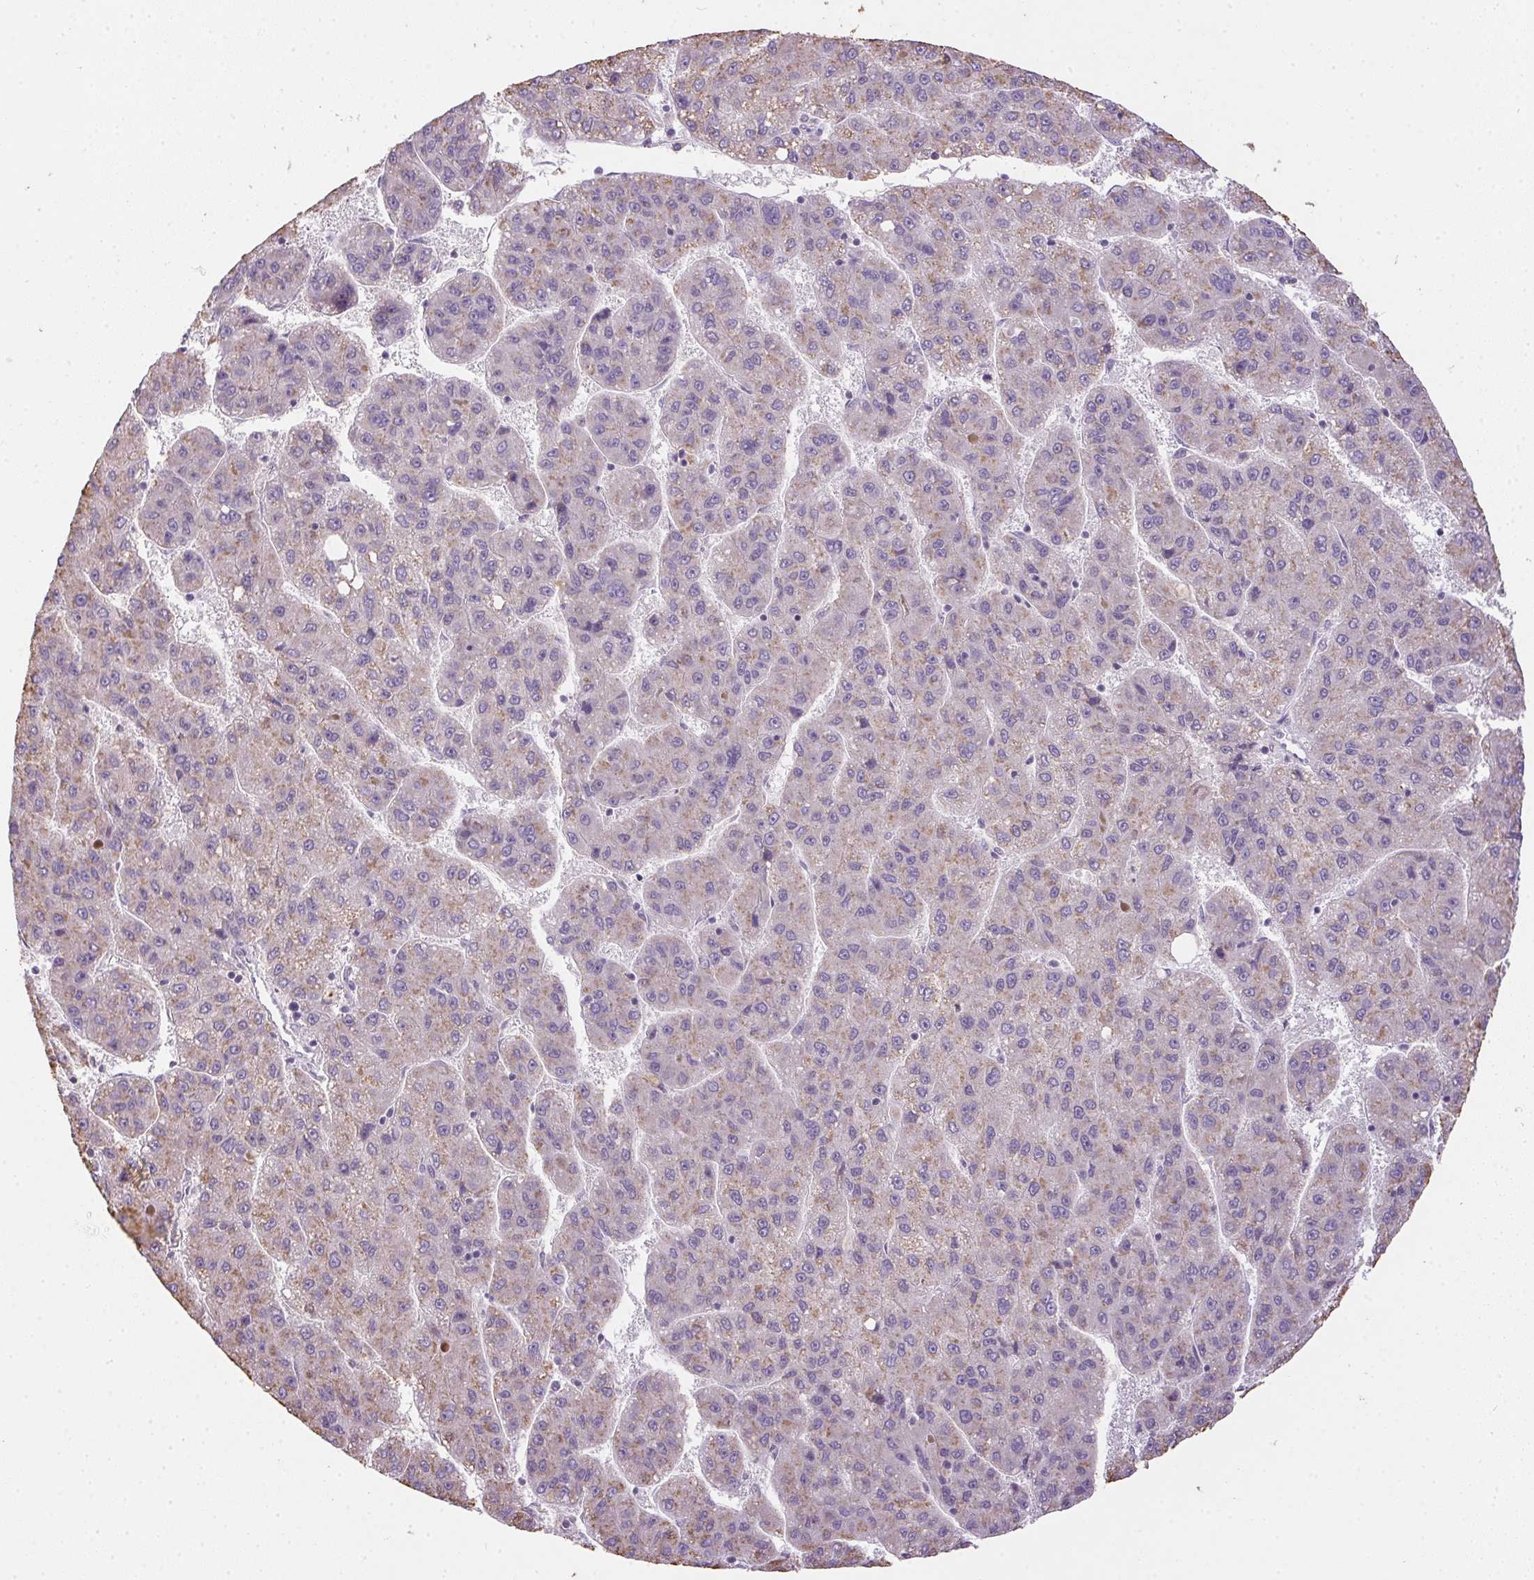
{"staining": {"intensity": "weak", "quantity": "25%-75%", "location": "cytoplasmic/membranous"}, "tissue": "liver cancer", "cell_type": "Tumor cells", "image_type": "cancer", "snomed": [{"axis": "morphology", "description": "Carcinoma, Hepatocellular, NOS"}, {"axis": "topography", "description": "Liver"}], "caption": "Protein staining of liver hepatocellular carcinoma tissue demonstrates weak cytoplasmic/membranous expression in about 25%-75% of tumor cells. (DAB (3,3'-diaminobenzidine) IHC, brown staining for protein, blue staining for nuclei).", "gene": "SPACA9", "patient": {"sex": "female", "age": 82}}